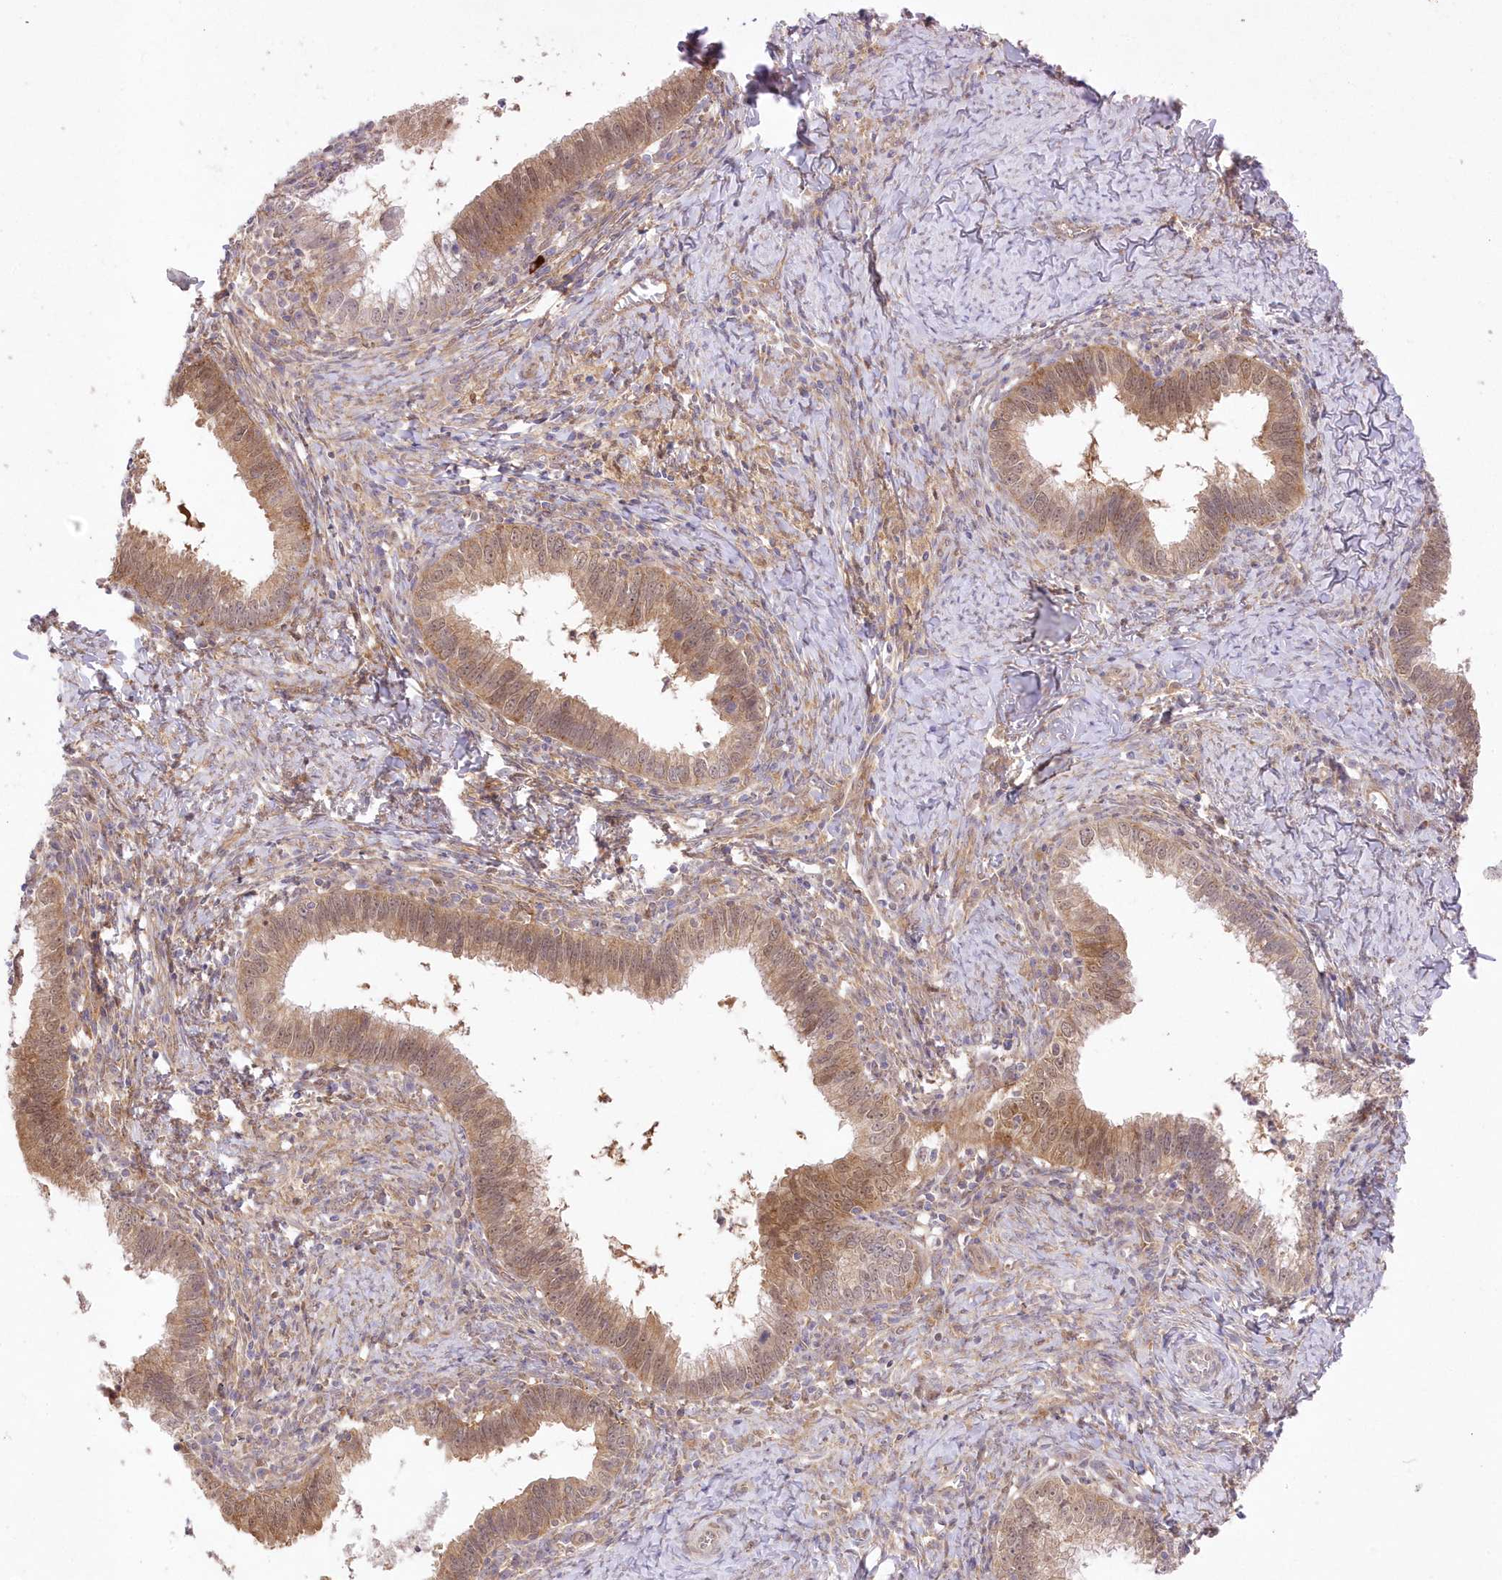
{"staining": {"intensity": "moderate", "quantity": ">75%", "location": "cytoplasmic/membranous"}, "tissue": "cervical cancer", "cell_type": "Tumor cells", "image_type": "cancer", "snomed": [{"axis": "morphology", "description": "Adenocarcinoma, NOS"}, {"axis": "topography", "description": "Cervix"}], "caption": "DAB (3,3'-diaminobenzidine) immunohistochemical staining of adenocarcinoma (cervical) shows moderate cytoplasmic/membranous protein positivity in approximately >75% of tumor cells.", "gene": "RNPEP", "patient": {"sex": "female", "age": 36}}